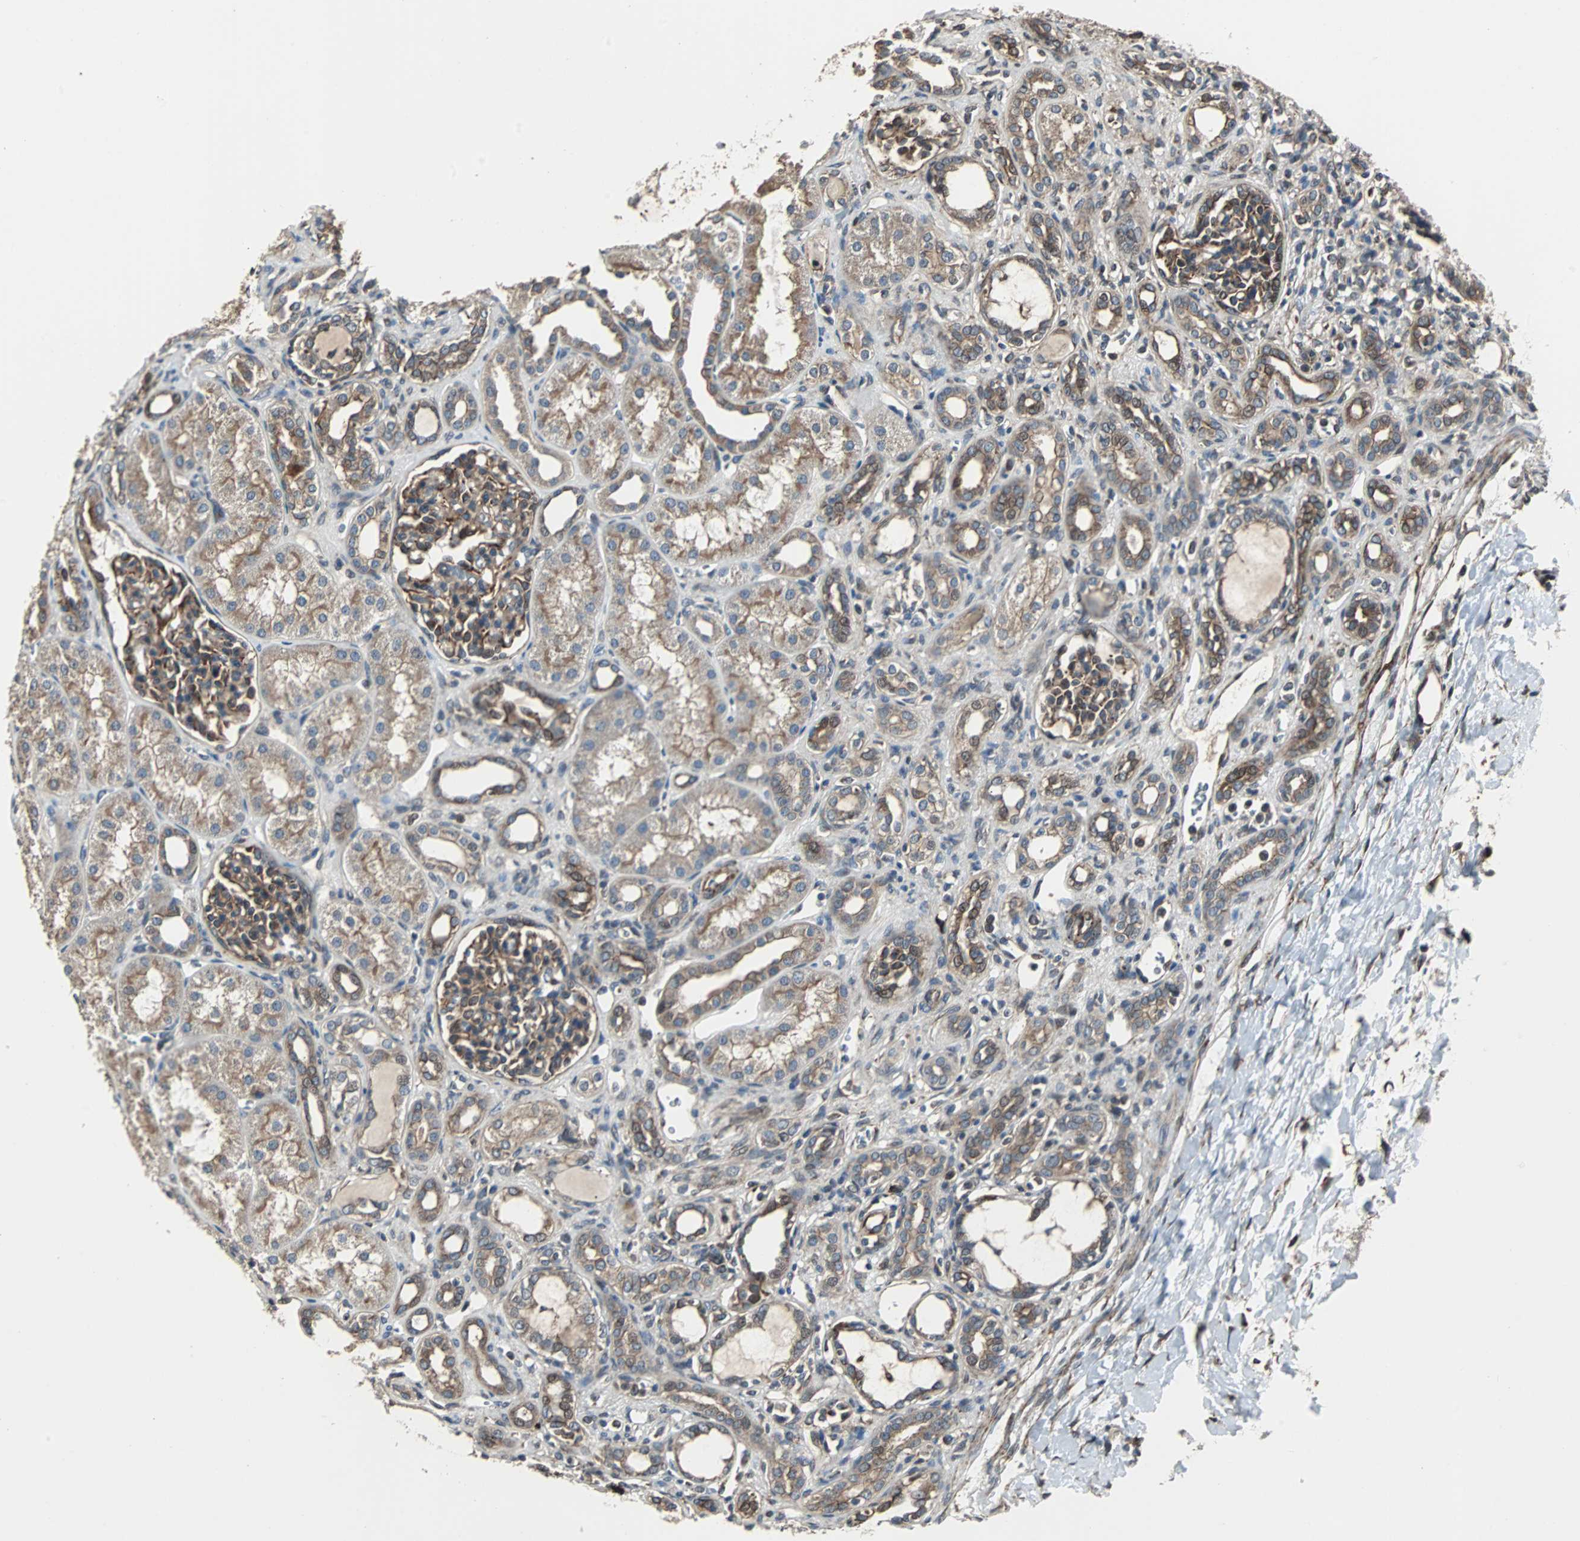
{"staining": {"intensity": "moderate", "quantity": ">75%", "location": "cytoplasmic/membranous"}, "tissue": "kidney", "cell_type": "Cells in glomeruli", "image_type": "normal", "snomed": [{"axis": "morphology", "description": "Normal tissue, NOS"}, {"axis": "topography", "description": "Kidney"}], "caption": "The photomicrograph shows immunohistochemical staining of normal kidney. There is moderate cytoplasmic/membranous expression is present in approximately >75% of cells in glomeruli.", "gene": "CHP1", "patient": {"sex": "male", "age": 7}}